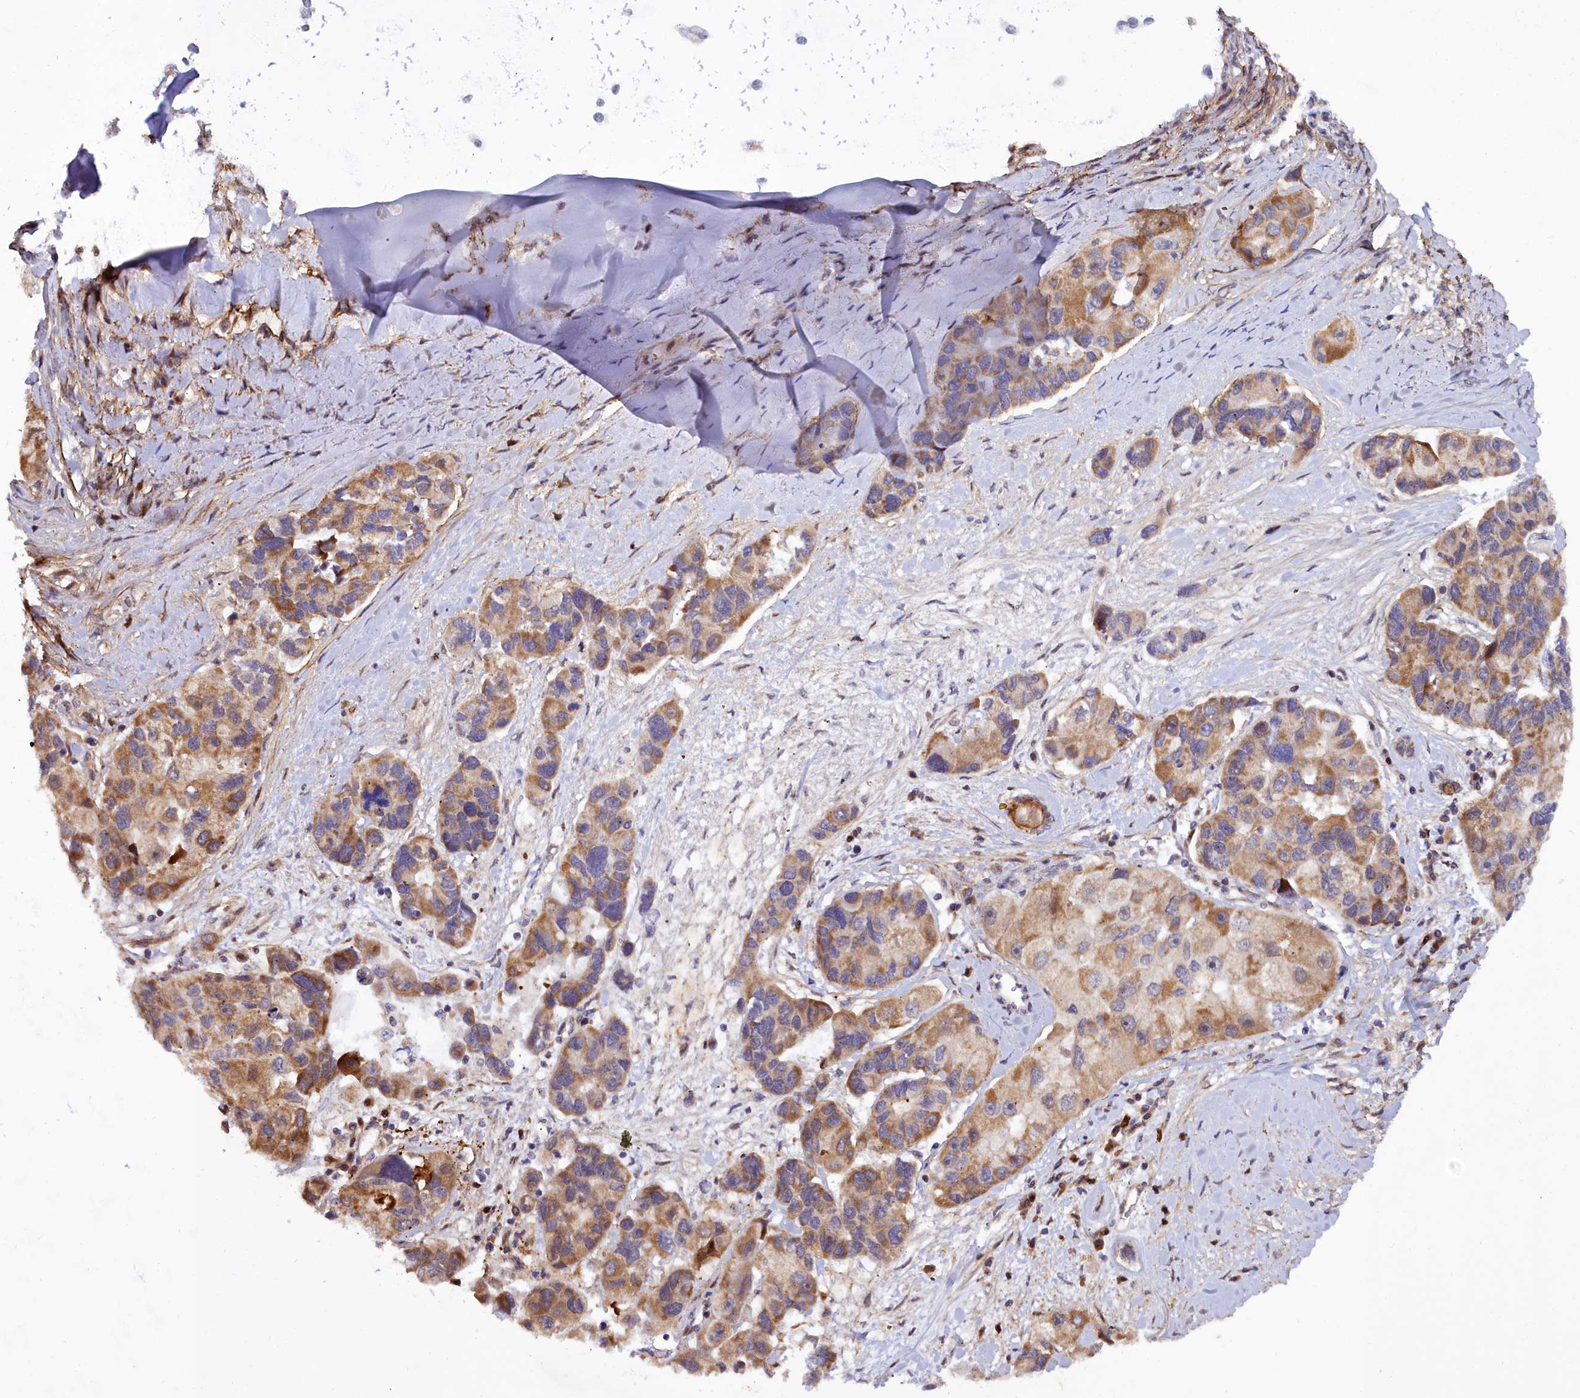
{"staining": {"intensity": "moderate", "quantity": ">75%", "location": "cytoplasmic/membranous"}, "tissue": "lung cancer", "cell_type": "Tumor cells", "image_type": "cancer", "snomed": [{"axis": "morphology", "description": "Adenocarcinoma, NOS"}, {"axis": "topography", "description": "Lung"}], "caption": "Protein staining of lung adenocarcinoma tissue reveals moderate cytoplasmic/membranous staining in about >75% of tumor cells.", "gene": "MRPS11", "patient": {"sex": "female", "age": 54}}